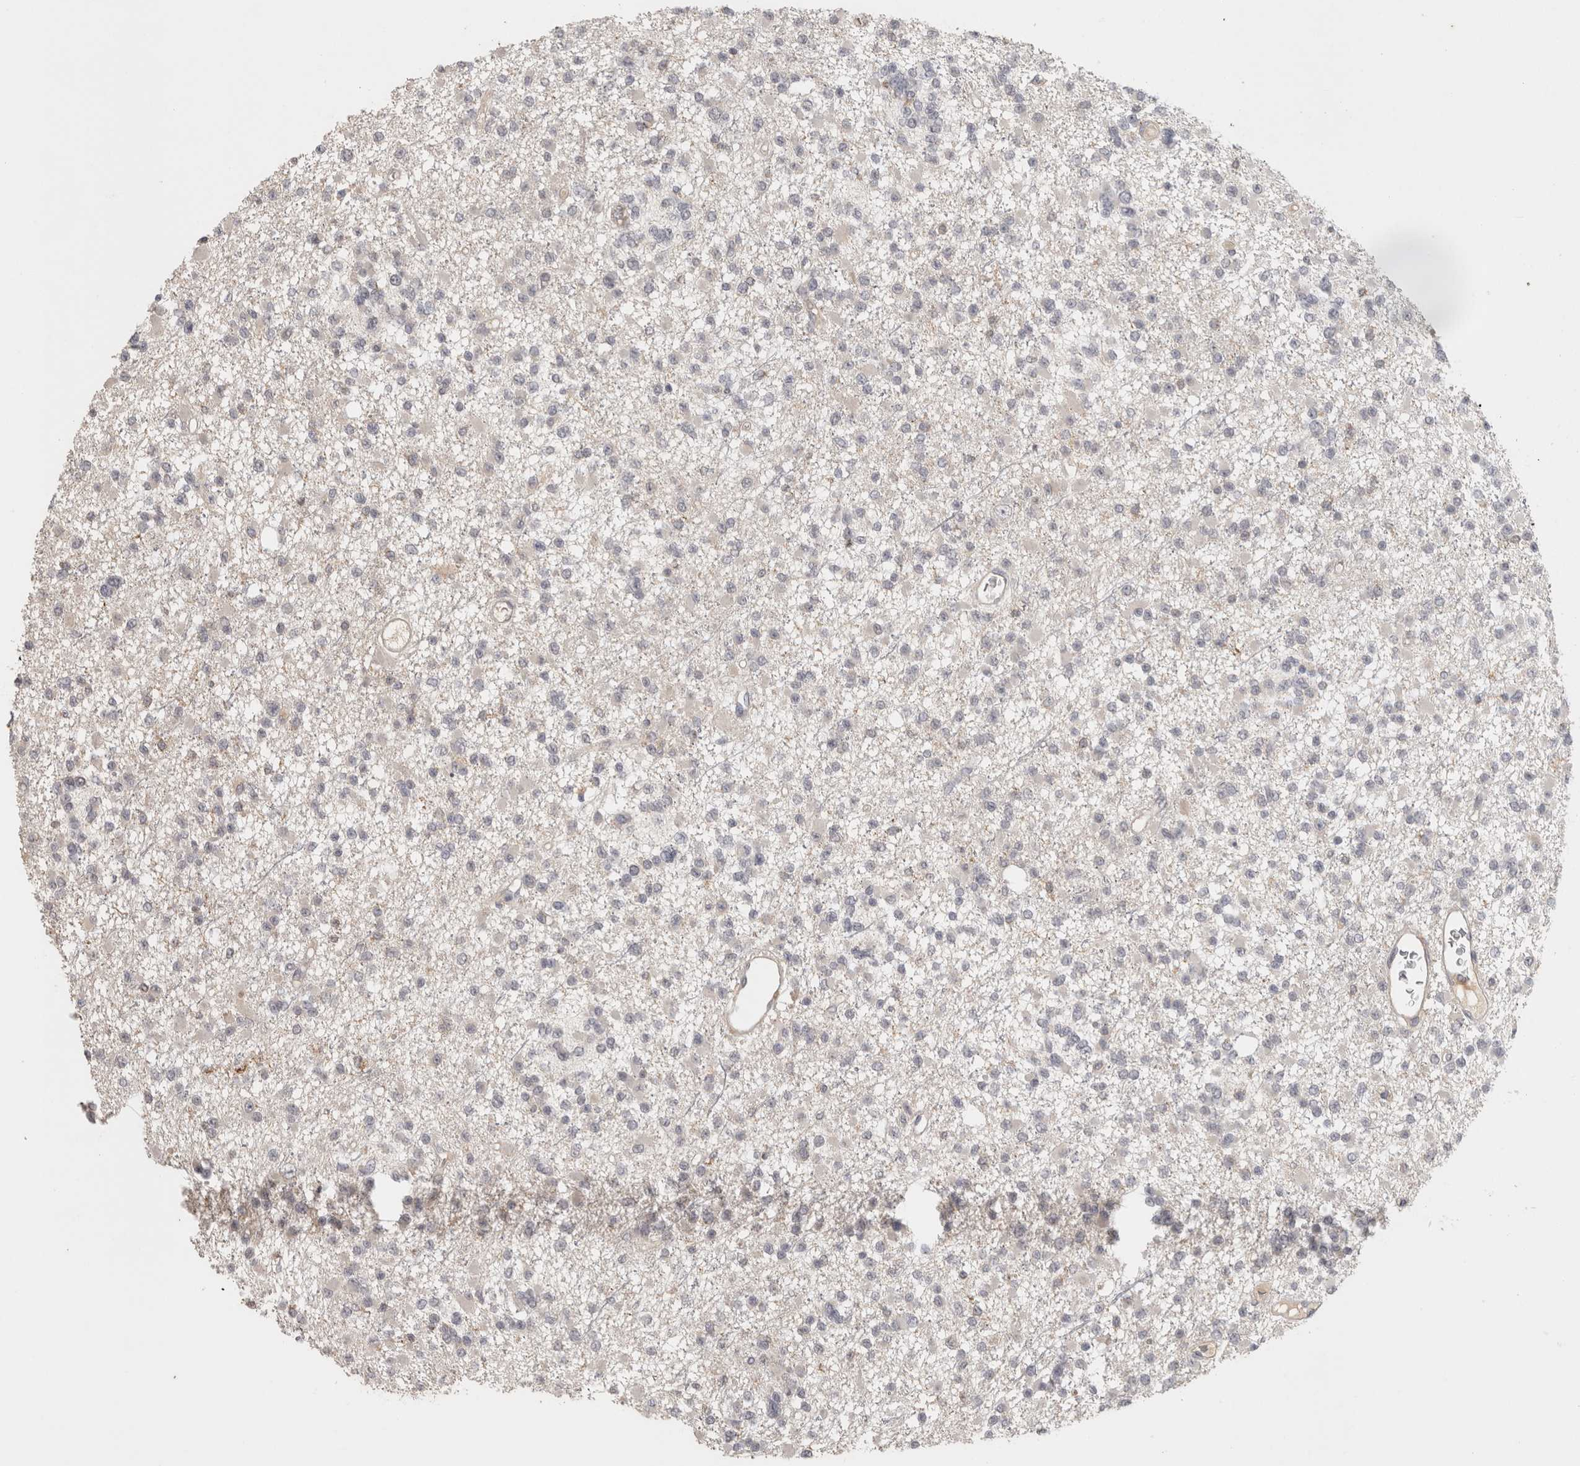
{"staining": {"intensity": "negative", "quantity": "none", "location": "none"}, "tissue": "glioma", "cell_type": "Tumor cells", "image_type": "cancer", "snomed": [{"axis": "morphology", "description": "Glioma, malignant, Low grade"}, {"axis": "topography", "description": "Brain"}], "caption": "High power microscopy image of an immunohistochemistry image of malignant glioma (low-grade), revealing no significant positivity in tumor cells. The staining is performed using DAB (3,3'-diaminobenzidine) brown chromogen with nuclei counter-stained in using hematoxylin.", "gene": "HAVCR2", "patient": {"sex": "female", "age": 22}}